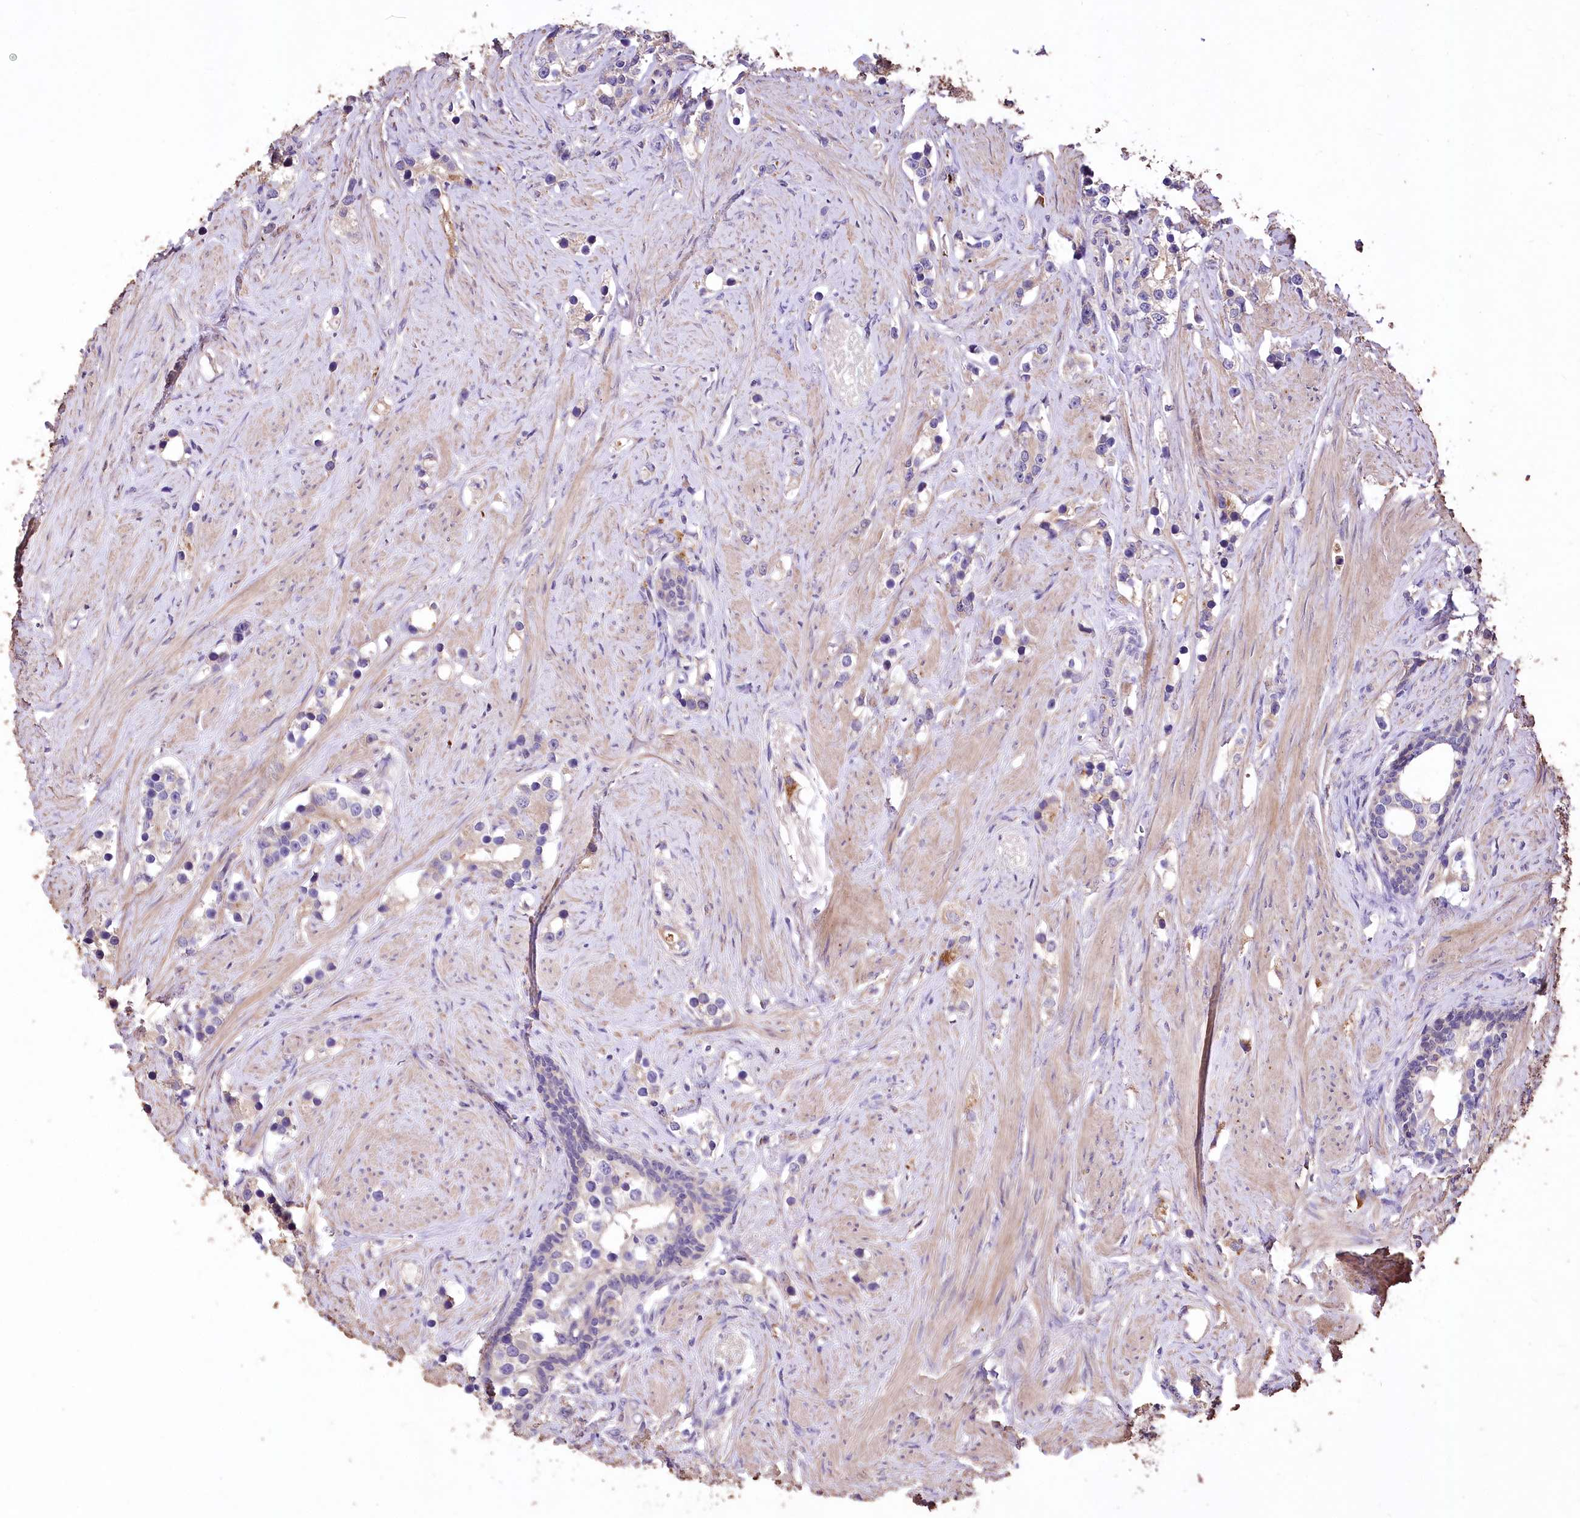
{"staining": {"intensity": "weak", "quantity": ">75%", "location": "cytoplasmic/membranous"}, "tissue": "prostate cancer", "cell_type": "Tumor cells", "image_type": "cancer", "snomed": [{"axis": "morphology", "description": "Adenocarcinoma, High grade"}, {"axis": "topography", "description": "Prostate"}], "caption": "Immunohistochemistry histopathology image of adenocarcinoma (high-grade) (prostate) stained for a protein (brown), which demonstrates low levels of weak cytoplasmic/membranous expression in about >75% of tumor cells.", "gene": "PCYOX1L", "patient": {"sex": "male", "age": 63}}